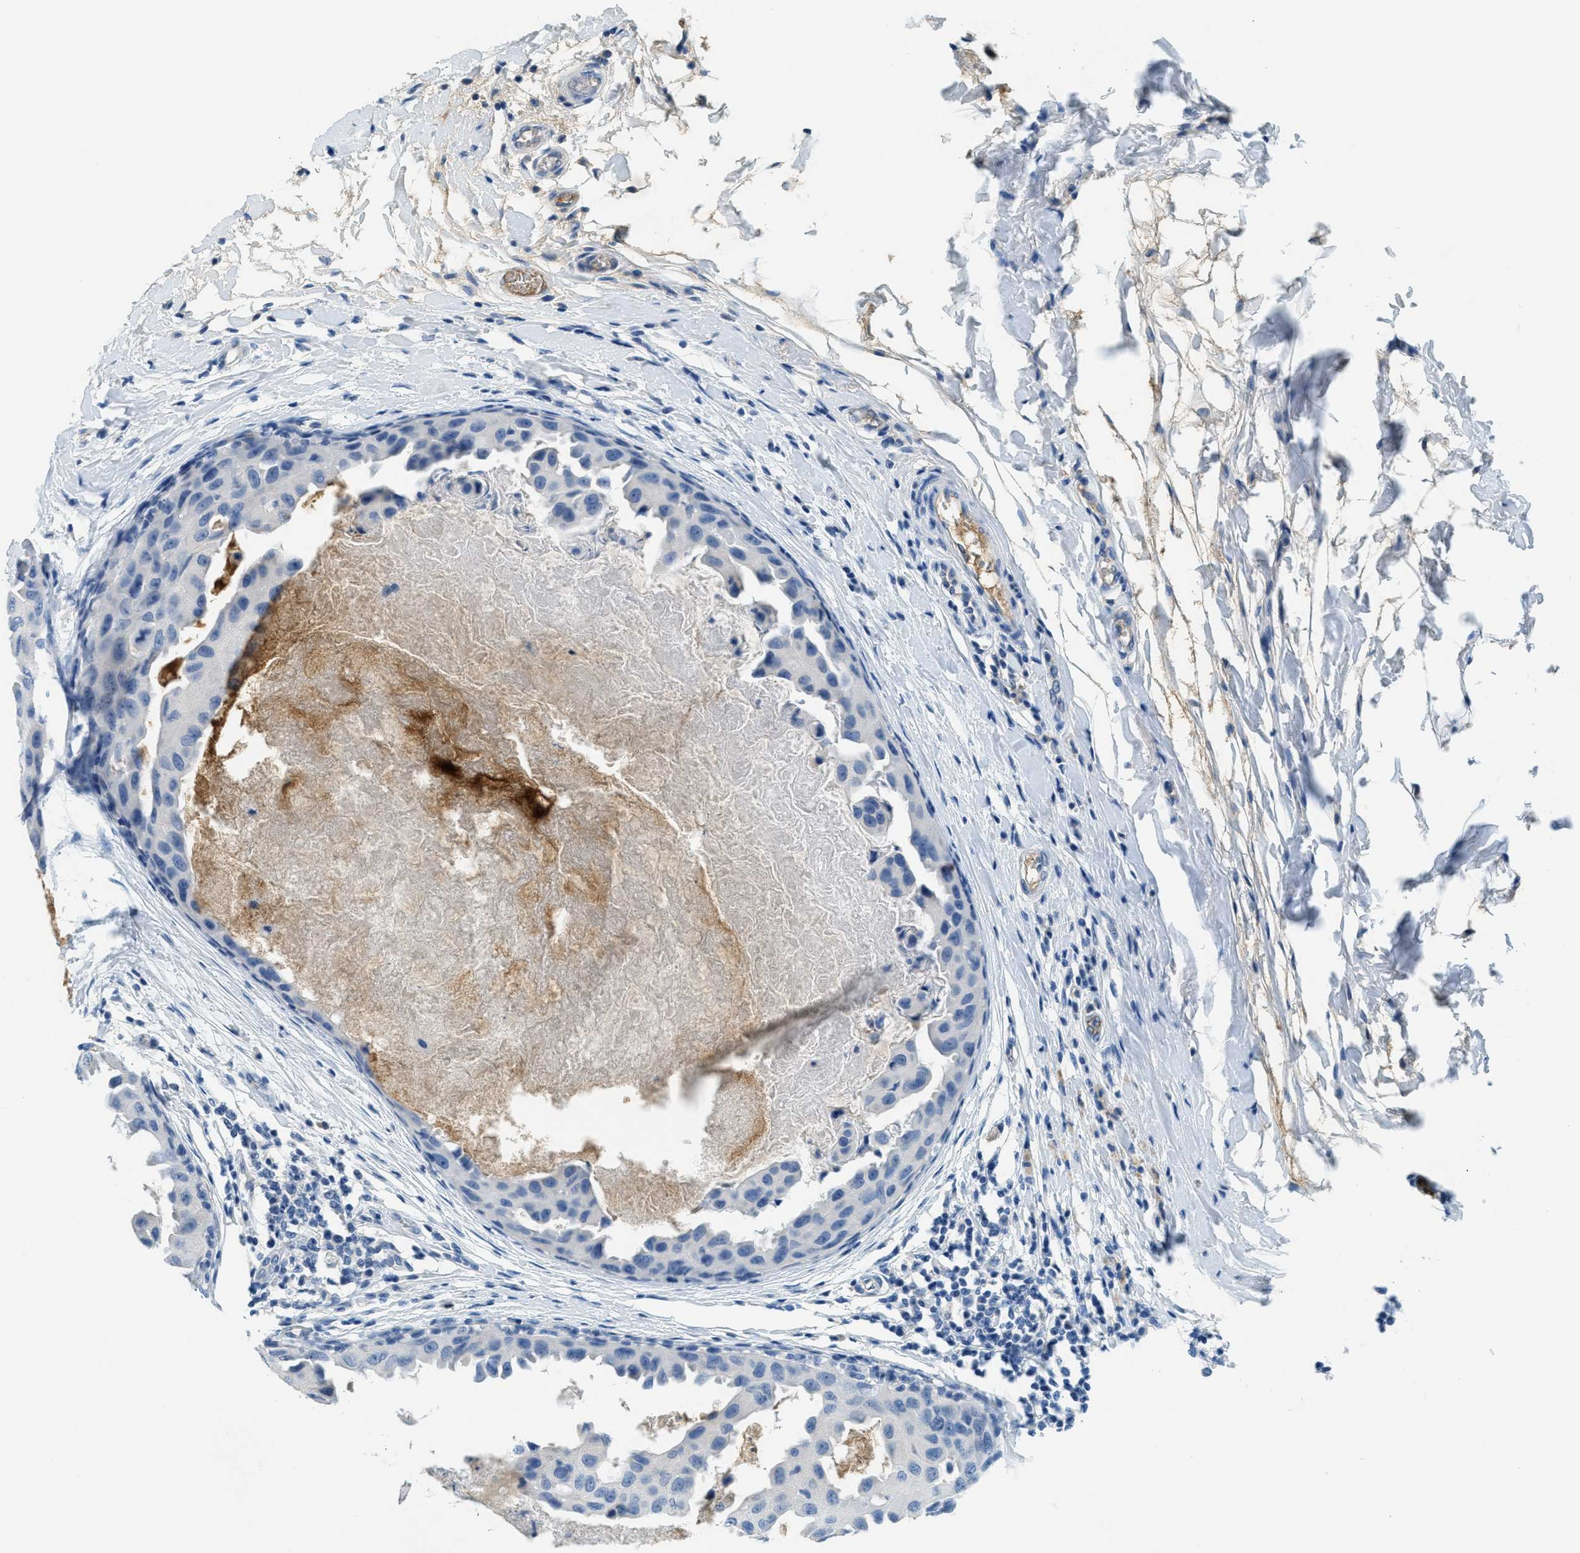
{"staining": {"intensity": "negative", "quantity": "none", "location": "none"}, "tissue": "breast cancer", "cell_type": "Tumor cells", "image_type": "cancer", "snomed": [{"axis": "morphology", "description": "Duct carcinoma"}, {"axis": "topography", "description": "Breast"}], "caption": "The micrograph reveals no staining of tumor cells in invasive ductal carcinoma (breast). The staining is performed using DAB (3,3'-diaminobenzidine) brown chromogen with nuclei counter-stained in using hematoxylin.", "gene": "A2M", "patient": {"sex": "female", "age": 27}}